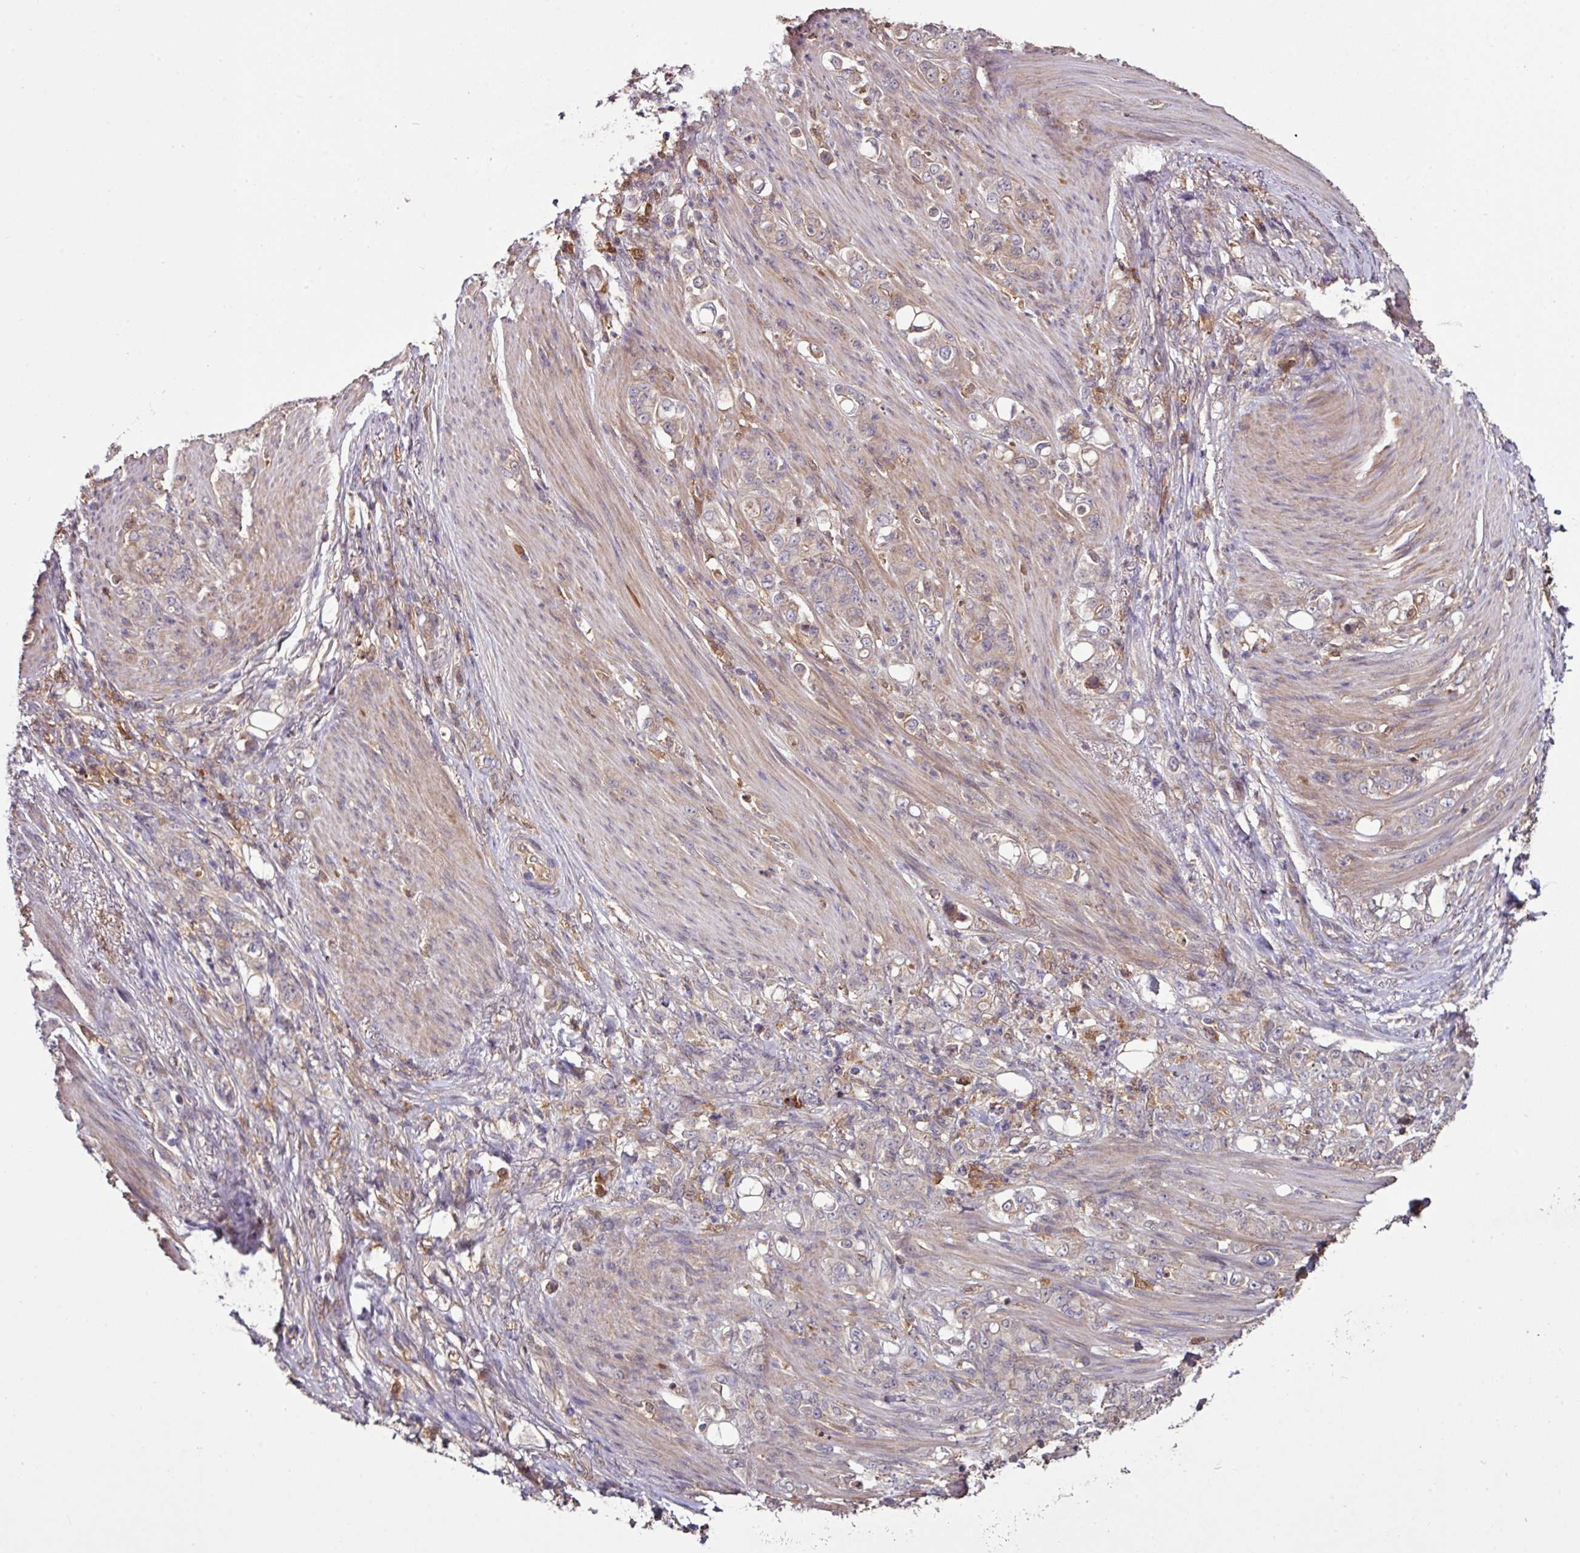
{"staining": {"intensity": "weak", "quantity": "<25%", "location": "cytoplasmic/membranous"}, "tissue": "stomach cancer", "cell_type": "Tumor cells", "image_type": "cancer", "snomed": [{"axis": "morphology", "description": "Adenocarcinoma, NOS"}, {"axis": "topography", "description": "Stomach"}], "caption": "IHC image of neoplastic tissue: stomach cancer (adenocarcinoma) stained with DAB demonstrates no significant protein expression in tumor cells. Nuclei are stained in blue.", "gene": "GNPDA1", "patient": {"sex": "female", "age": 79}}